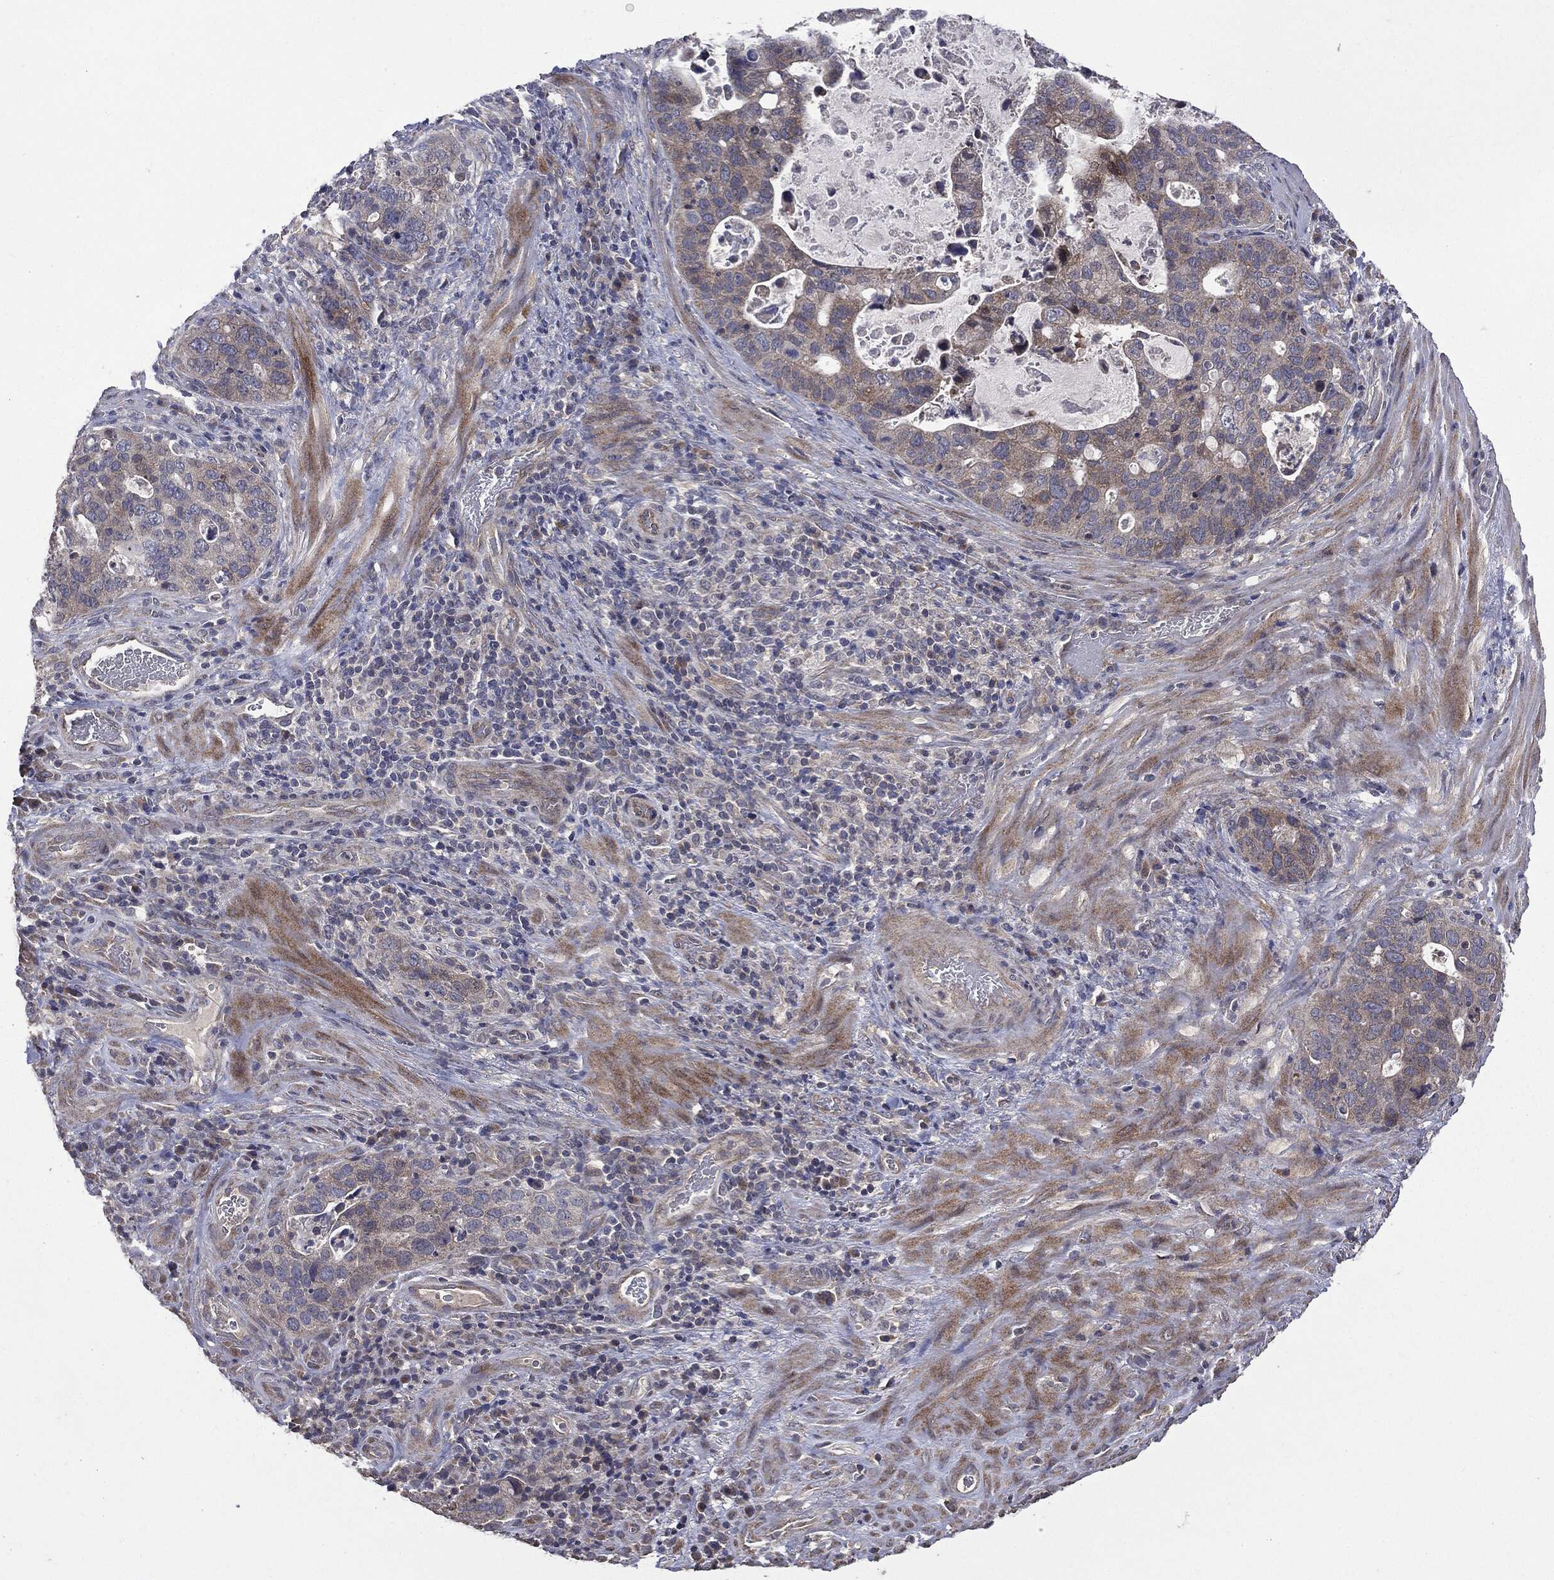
{"staining": {"intensity": "weak", "quantity": "25%-75%", "location": "cytoplasmic/membranous"}, "tissue": "stomach cancer", "cell_type": "Tumor cells", "image_type": "cancer", "snomed": [{"axis": "morphology", "description": "Adenocarcinoma, NOS"}, {"axis": "topography", "description": "Stomach"}], "caption": "Tumor cells reveal low levels of weak cytoplasmic/membranous expression in about 25%-75% of cells in human stomach cancer (adenocarcinoma). (Stains: DAB in brown, nuclei in blue, Microscopy: brightfield microscopy at high magnification).", "gene": "MTOR", "patient": {"sex": "male", "age": 54}}